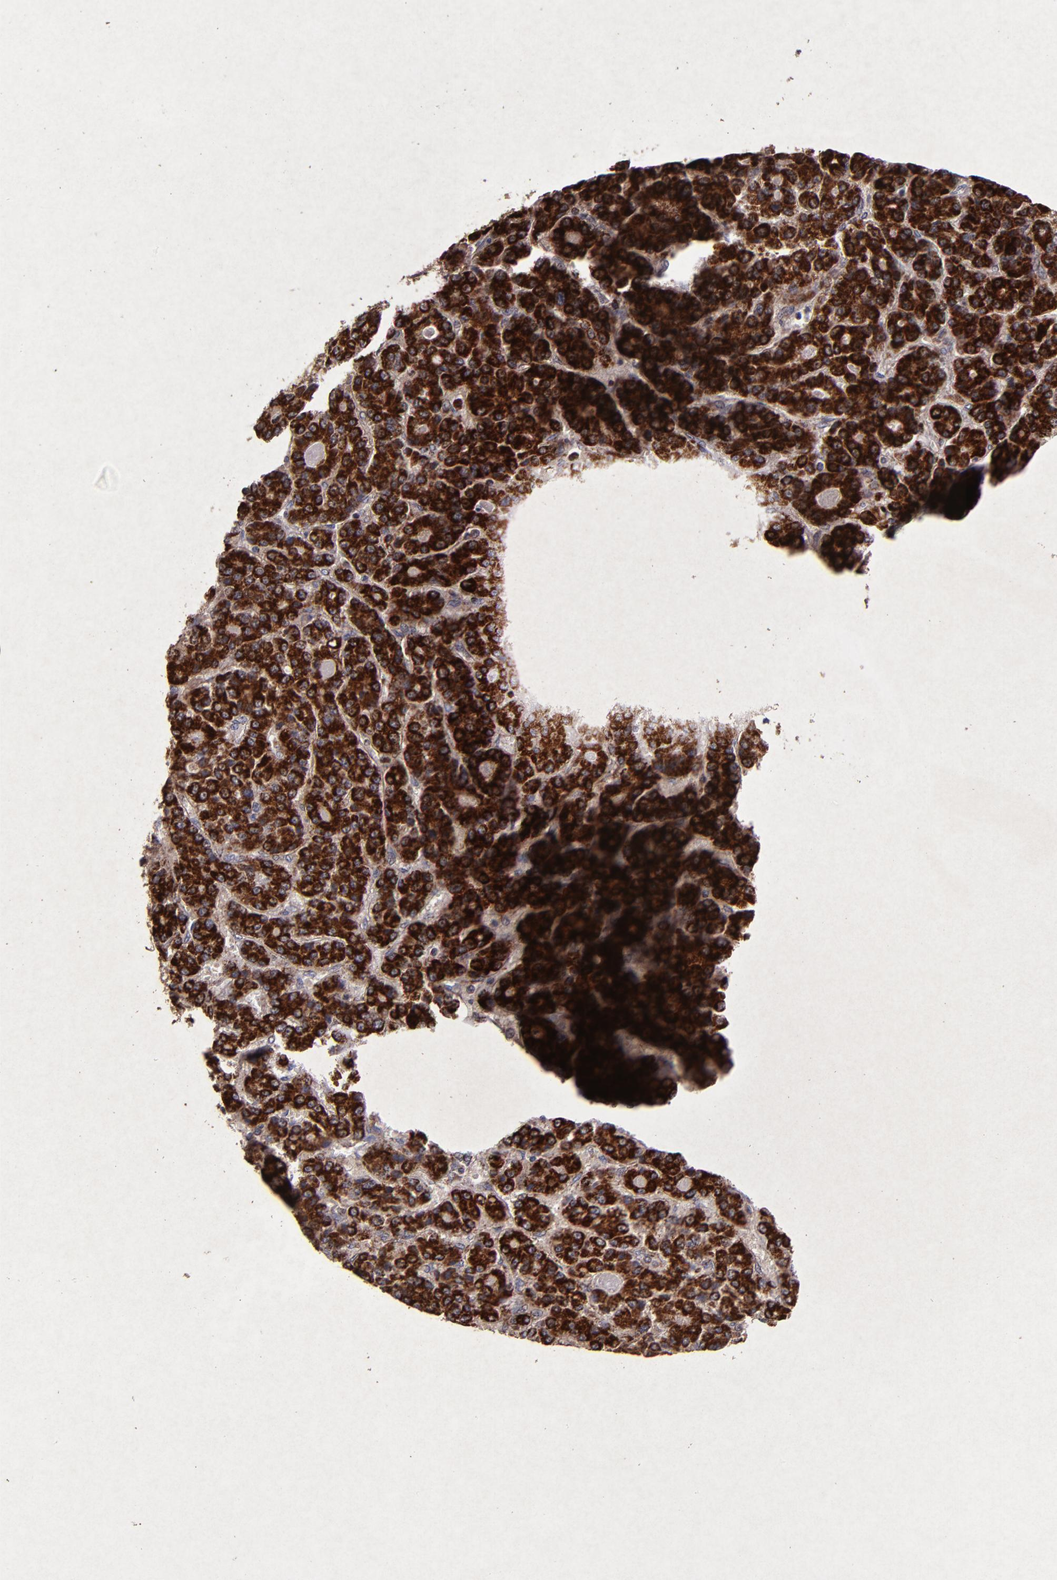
{"staining": {"intensity": "strong", "quantity": ">75%", "location": "cytoplasmic/membranous"}, "tissue": "liver cancer", "cell_type": "Tumor cells", "image_type": "cancer", "snomed": [{"axis": "morphology", "description": "Carcinoma, Hepatocellular, NOS"}, {"axis": "topography", "description": "Liver"}], "caption": "A photomicrograph of human hepatocellular carcinoma (liver) stained for a protein demonstrates strong cytoplasmic/membranous brown staining in tumor cells.", "gene": "TIMM9", "patient": {"sex": "male", "age": 70}}